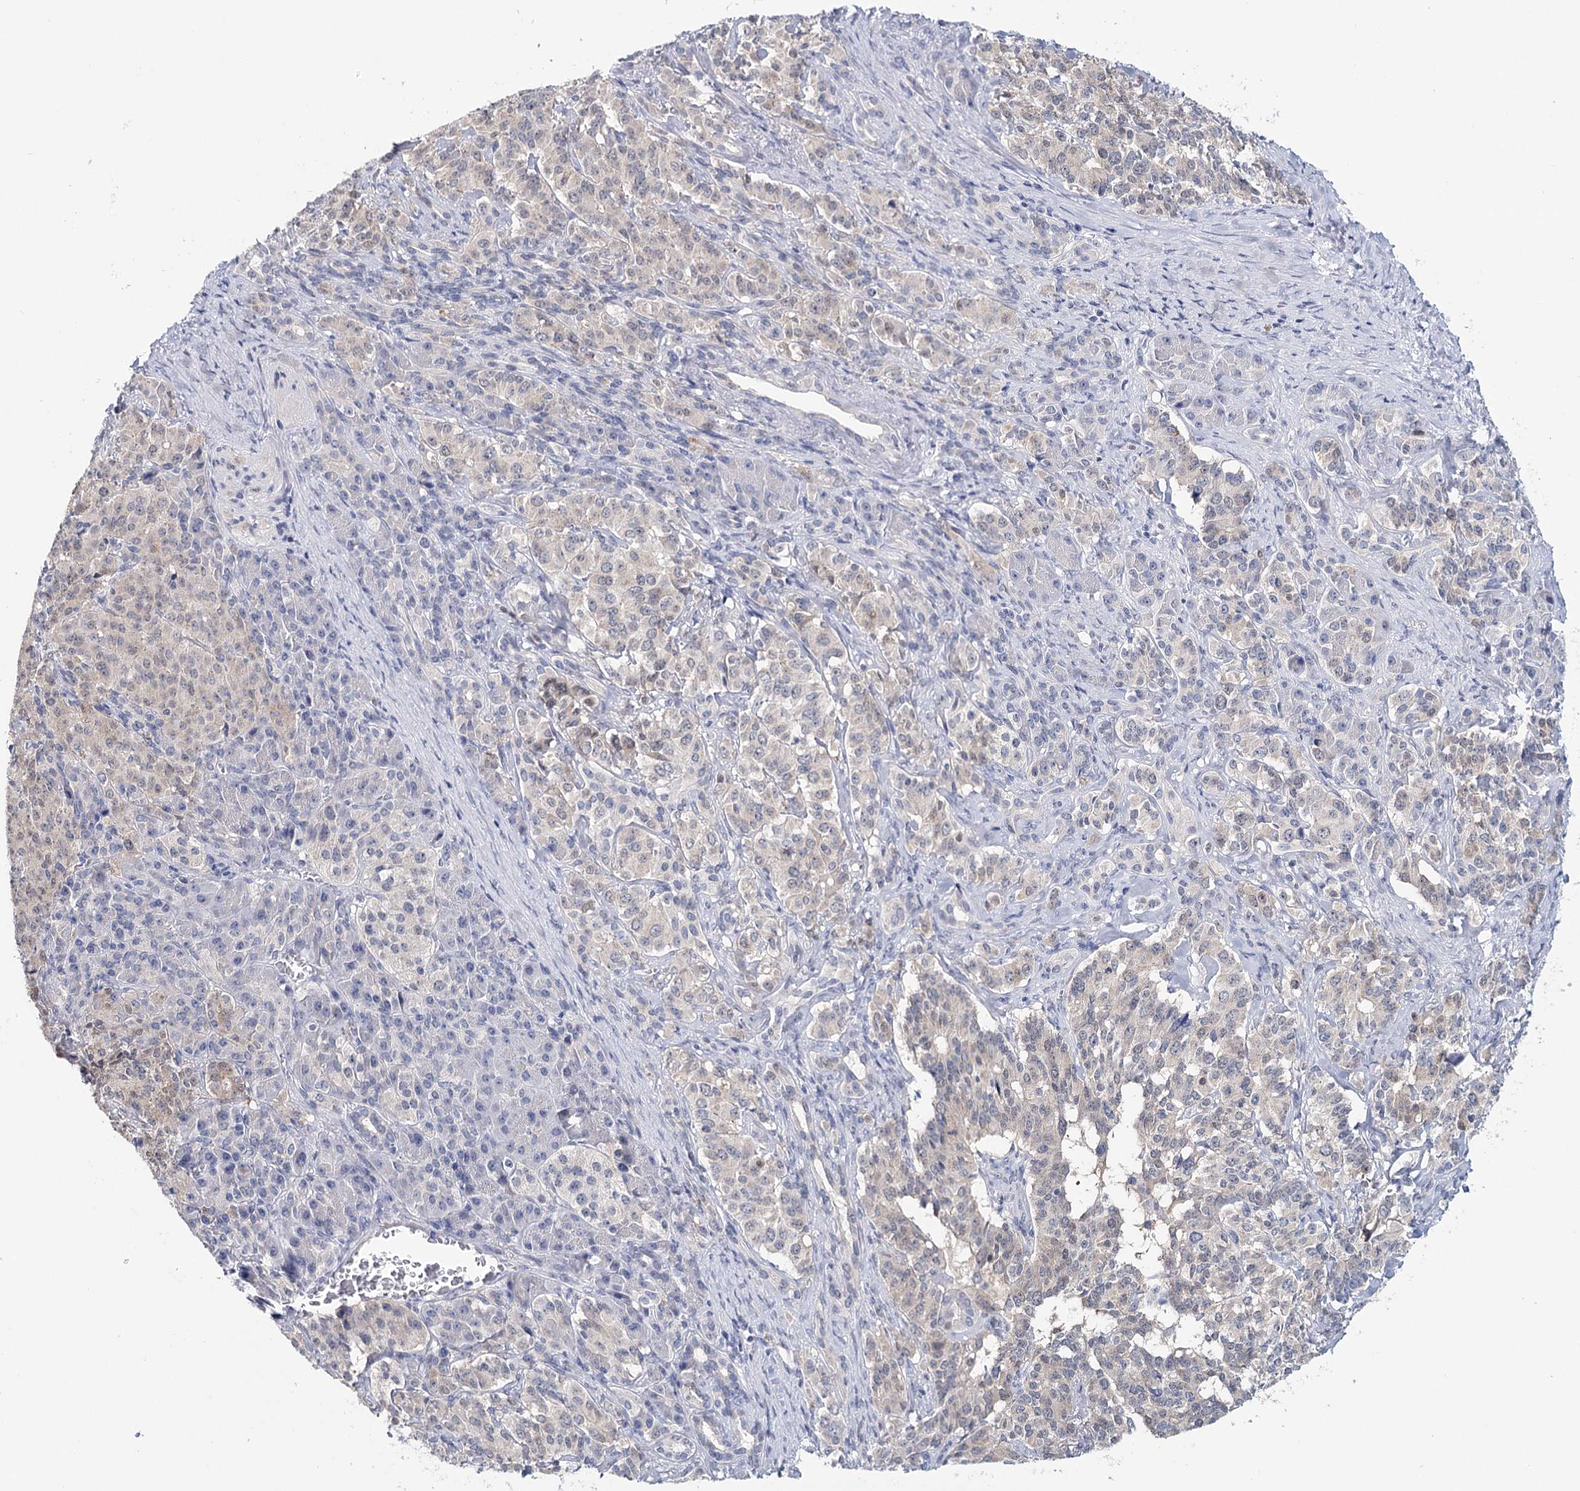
{"staining": {"intensity": "moderate", "quantity": "<25%", "location": "cytoplasmic/membranous,nuclear"}, "tissue": "pancreatic cancer", "cell_type": "Tumor cells", "image_type": "cancer", "snomed": [{"axis": "morphology", "description": "Adenocarcinoma, NOS"}, {"axis": "topography", "description": "Pancreas"}], "caption": "Immunohistochemistry (IHC) (DAB) staining of pancreatic adenocarcinoma exhibits moderate cytoplasmic/membranous and nuclear protein positivity in about <25% of tumor cells.", "gene": "HSPA4L", "patient": {"sex": "female", "age": 74}}